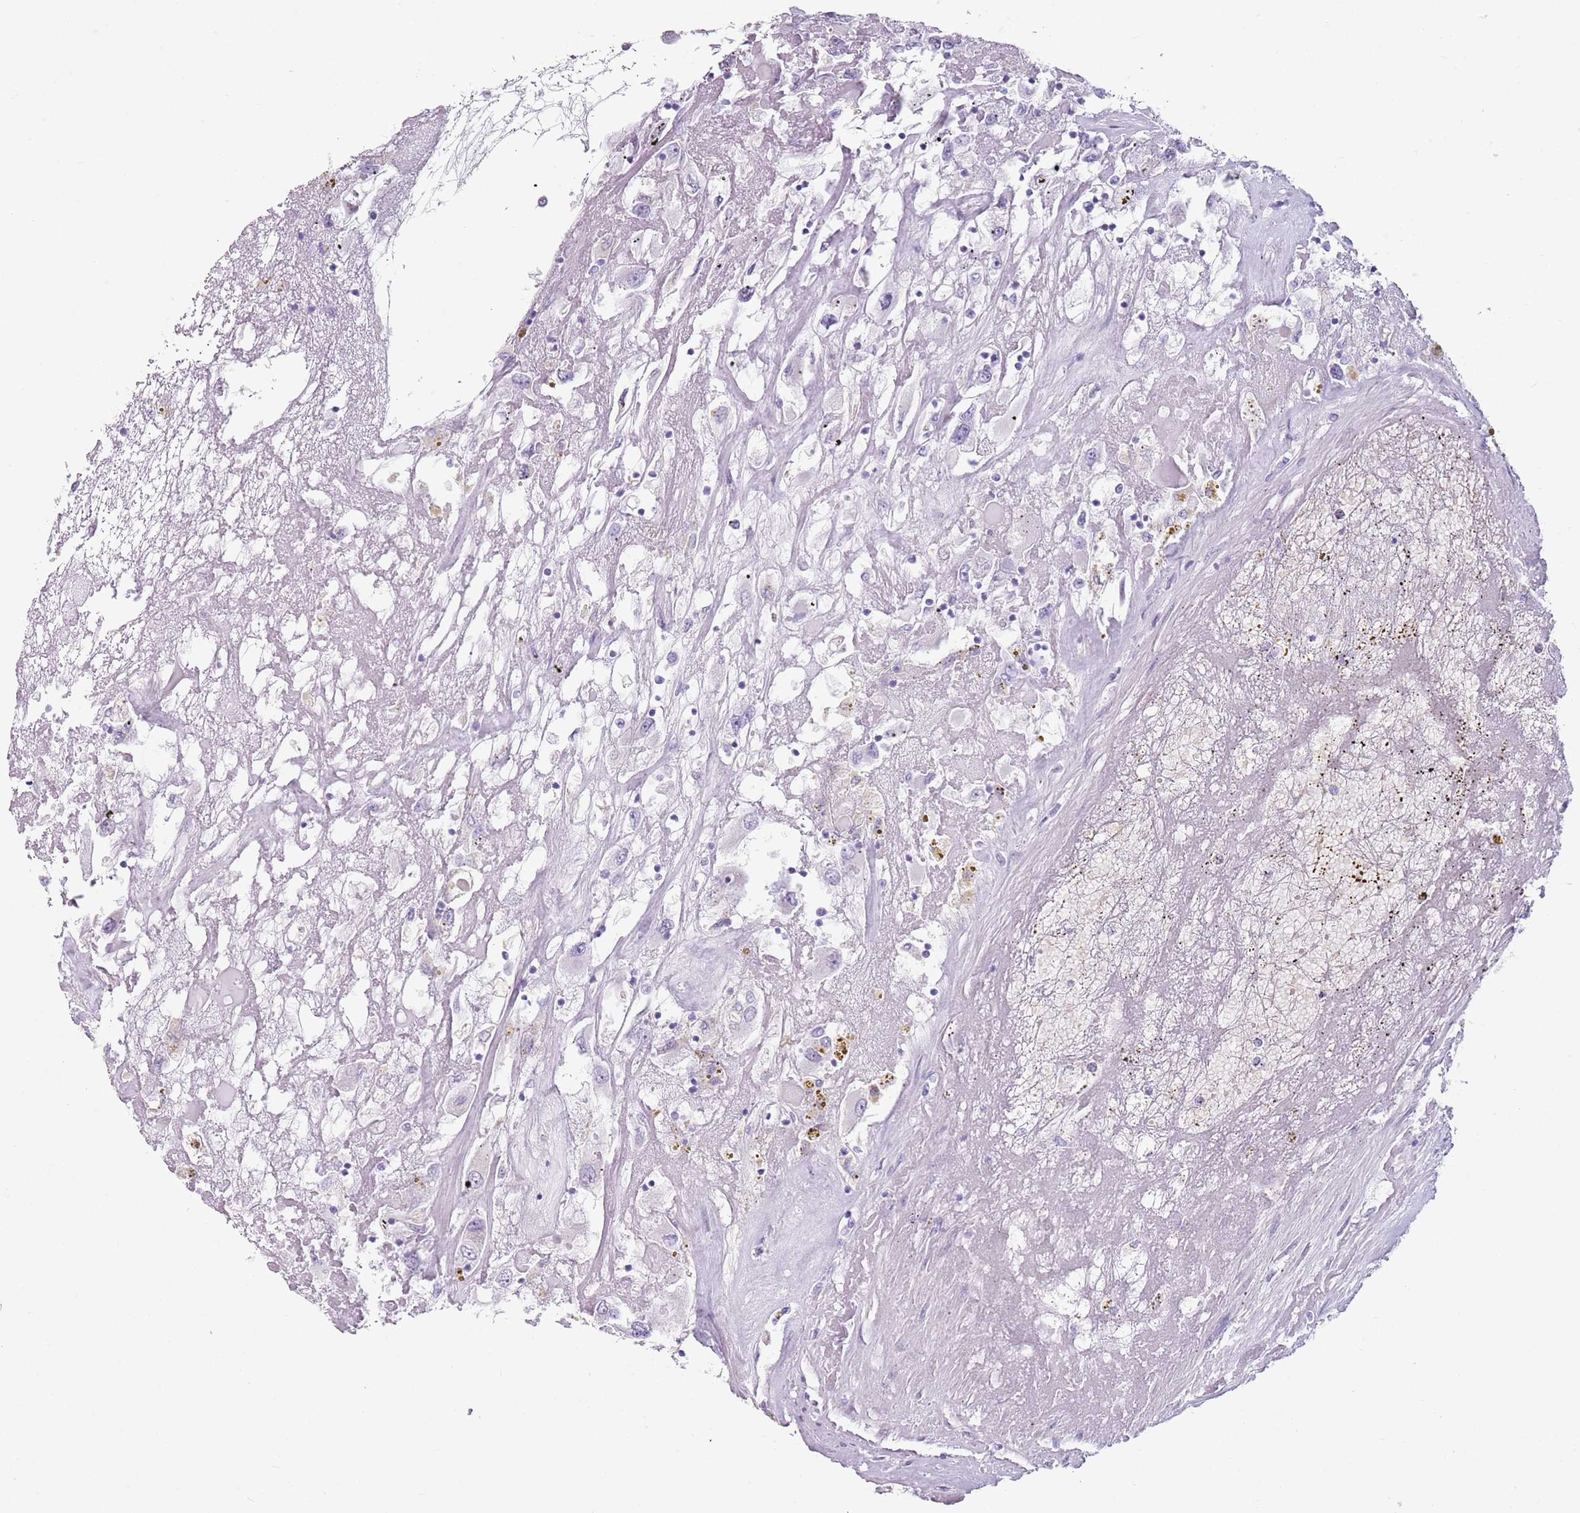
{"staining": {"intensity": "negative", "quantity": "none", "location": "none"}, "tissue": "renal cancer", "cell_type": "Tumor cells", "image_type": "cancer", "snomed": [{"axis": "morphology", "description": "Adenocarcinoma, NOS"}, {"axis": "topography", "description": "Kidney"}], "caption": "IHC micrograph of neoplastic tissue: human renal cancer (adenocarcinoma) stained with DAB (3,3'-diaminobenzidine) shows no significant protein staining in tumor cells.", "gene": "SPESP1", "patient": {"sex": "female", "age": 52}}